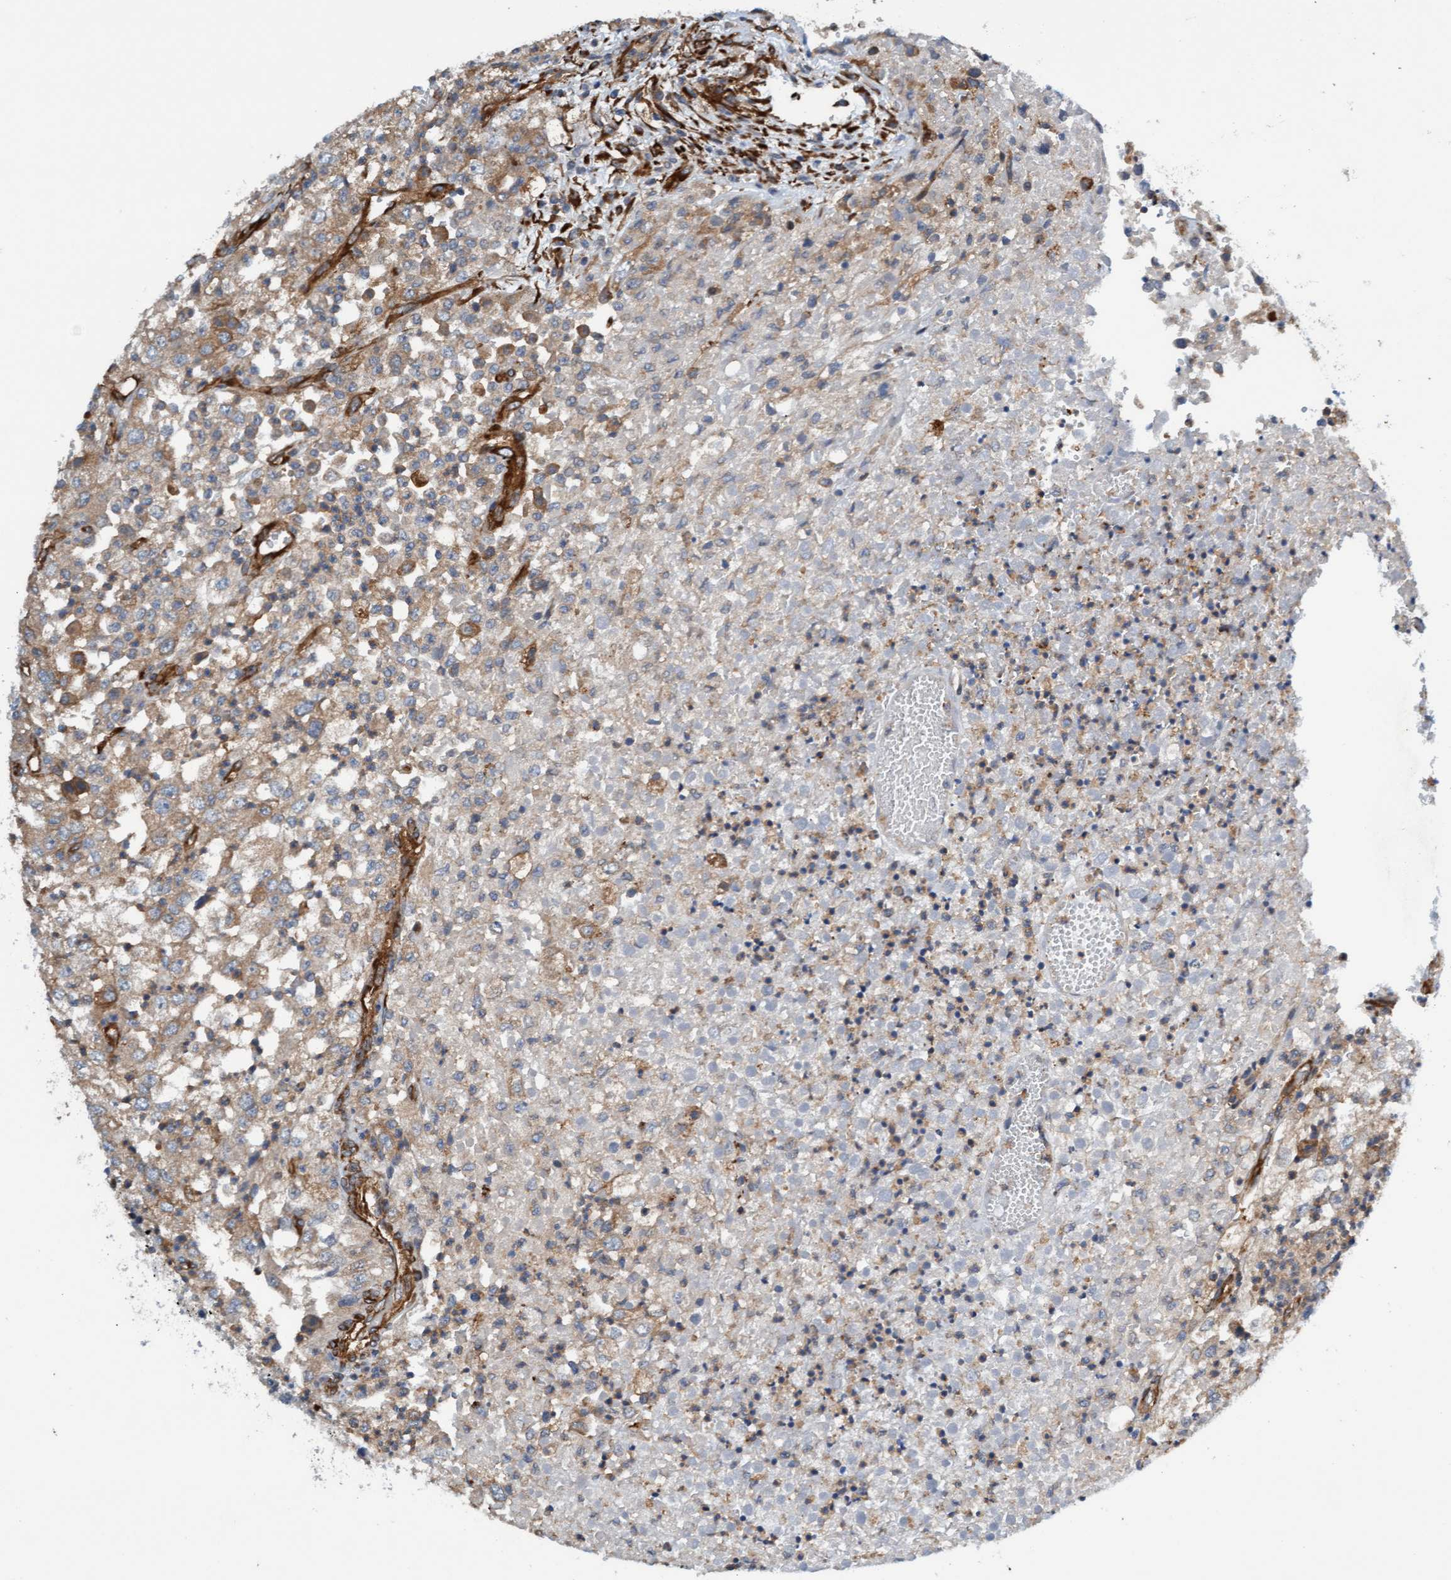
{"staining": {"intensity": "weak", "quantity": ">75%", "location": "cytoplasmic/membranous"}, "tissue": "renal cancer", "cell_type": "Tumor cells", "image_type": "cancer", "snomed": [{"axis": "morphology", "description": "Adenocarcinoma, NOS"}, {"axis": "topography", "description": "Kidney"}], "caption": "Brown immunohistochemical staining in adenocarcinoma (renal) shows weak cytoplasmic/membranous positivity in about >75% of tumor cells. (Brightfield microscopy of DAB IHC at high magnification).", "gene": "FMNL3", "patient": {"sex": "female", "age": 54}}